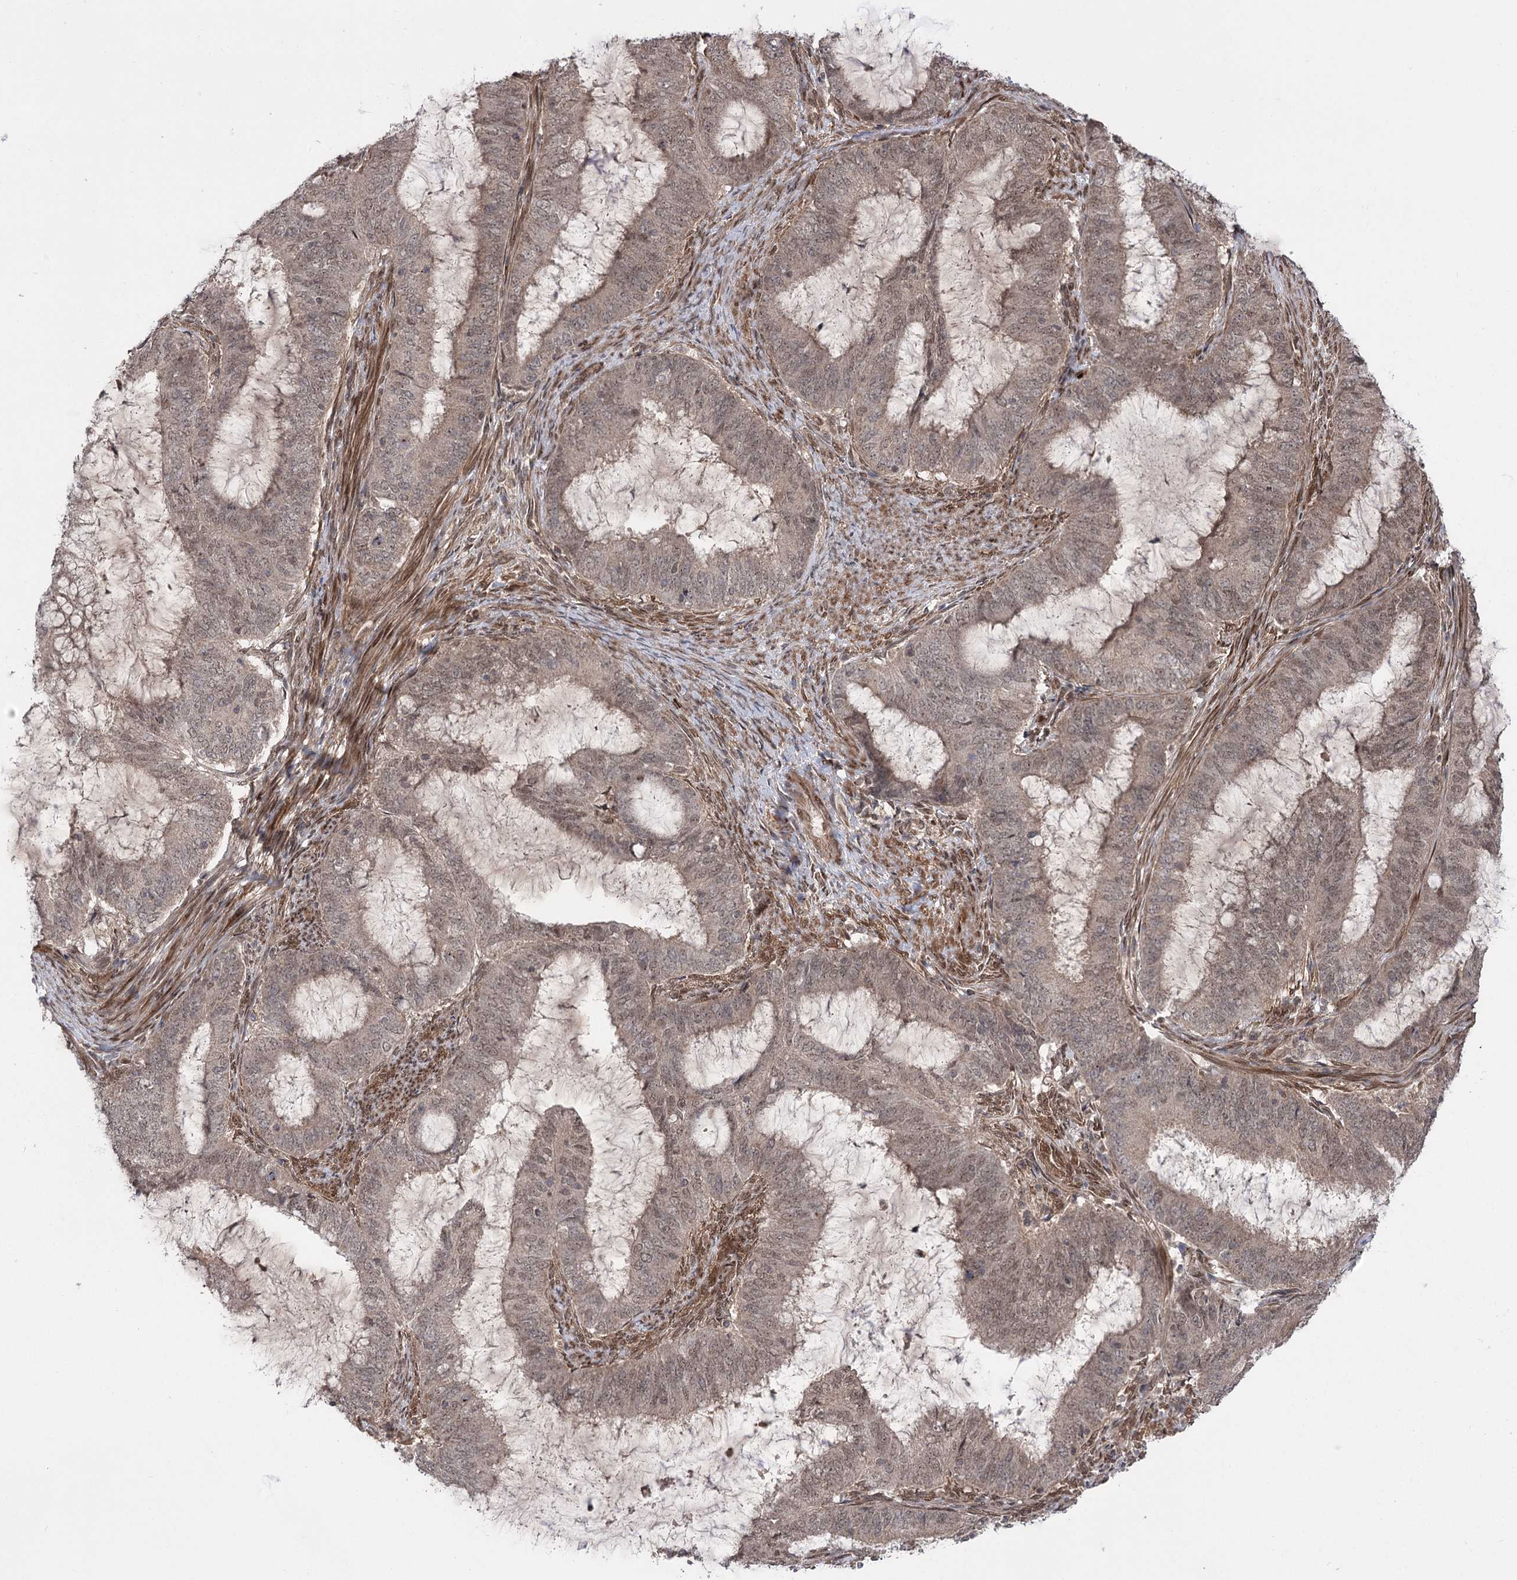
{"staining": {"intensity": "weak", "quantity": ">75%", "location": "cytoplasmic/membranous,nuclear"}, "tissue": "endometrial cancer", "cell_type": "Tumor cells", "image_type": "cancer", "snomed": [{"axis": "morphology", "description": "Adenocarcinoma, NOS"}, {"axis": "topography", "description": "Endometrium"}], "caption": "Tumor cells demonstrate low levels of weak cytoplasmic/membranous and nuclear staining in about >75% of cells in human endometrial adenocarcinoma. (DAB (3,3'-diaminobenzidine) = brown stain, brightfield microscopy at high magnification).", "gene": "TENM2", "patient": {"sex": "female", "age": 51}}